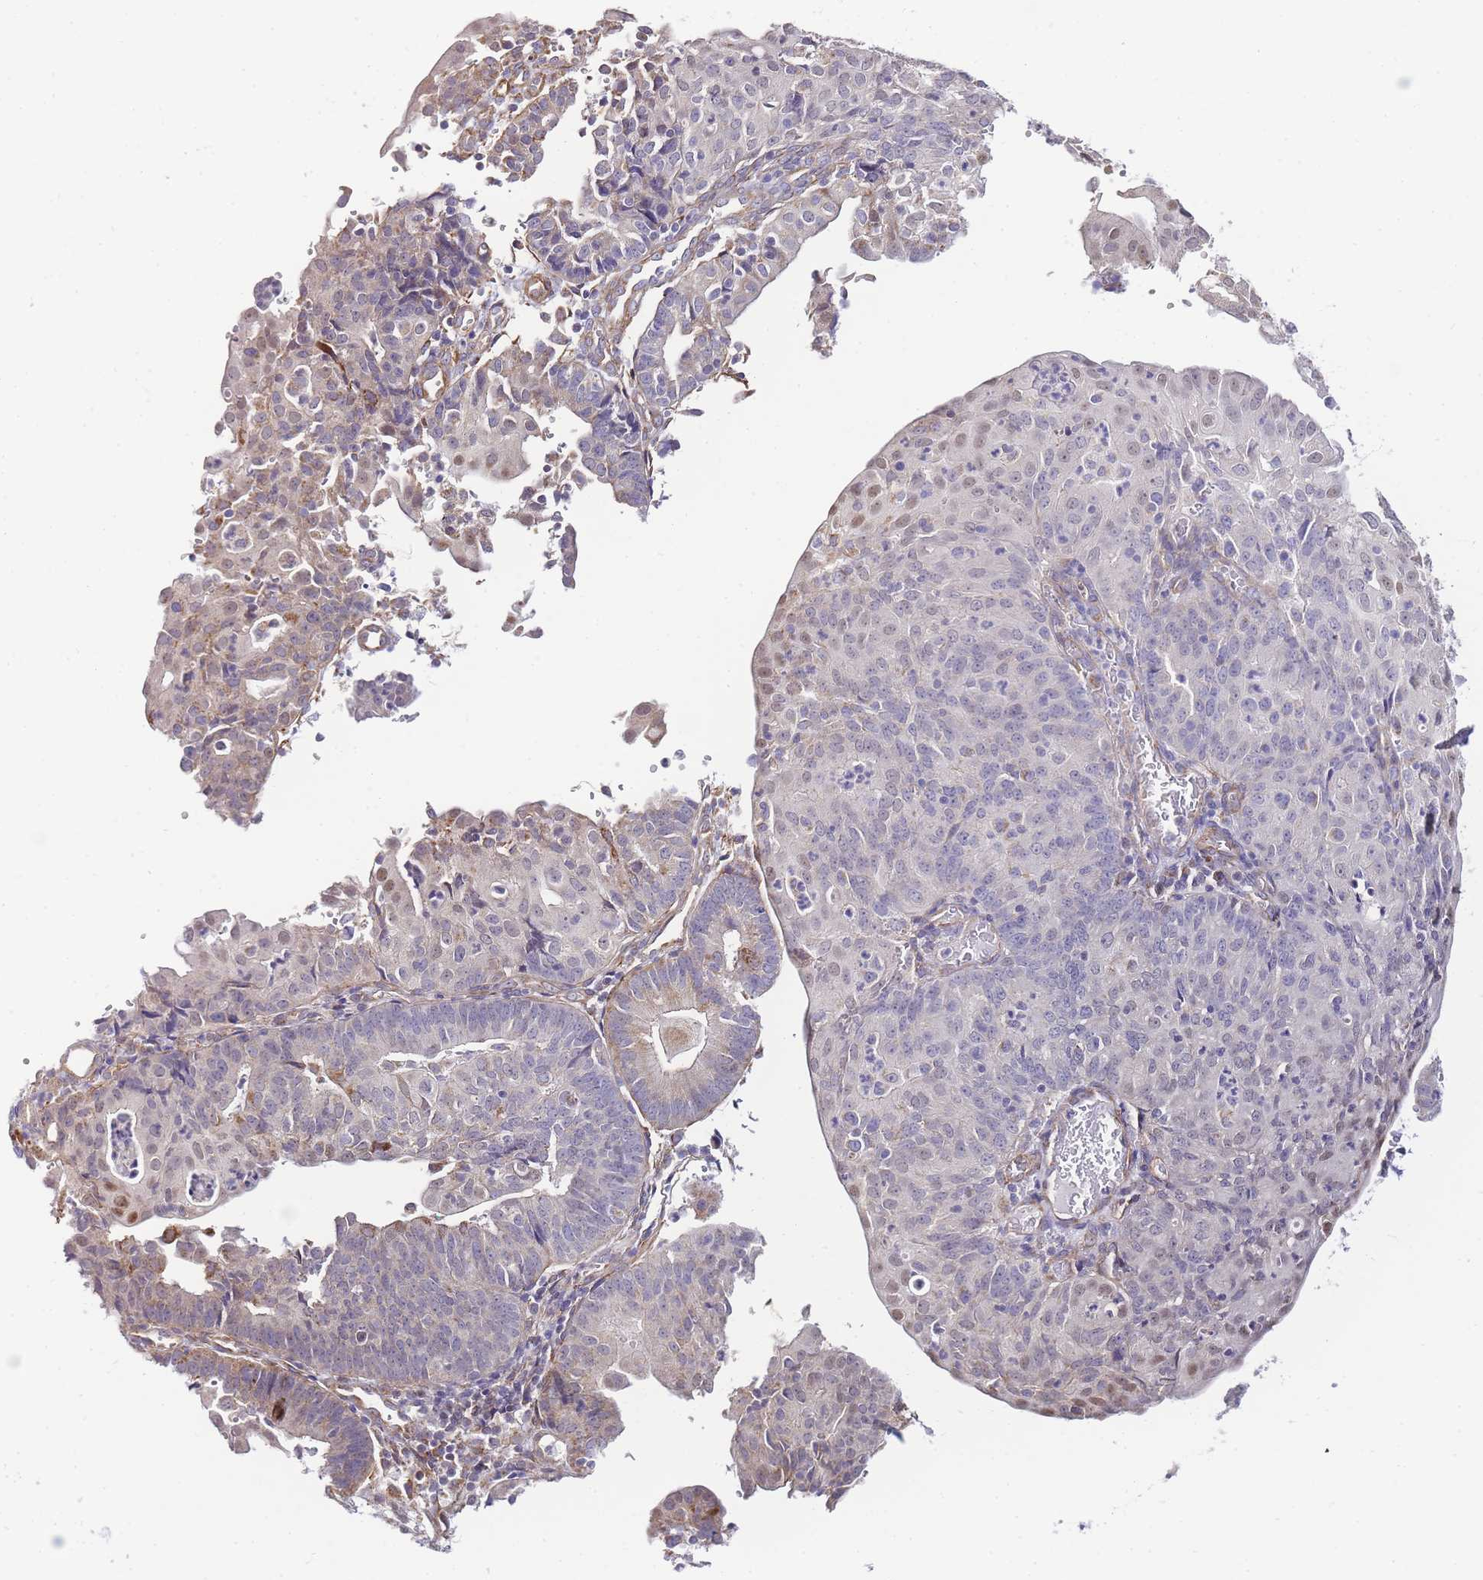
{"staining": {"intensity": "weak", "quantity": "<25%", "location": "cytoplasmic/membranous,nuclear"}, "tissue": "endometrial cancer", "cell_type": "Tumor cells", "image_type": "cancer", "snomed": [{"axis": "morphology", "description": "Adenocarcinoma, NOS"}, {"axis": "topography", "description": "Endometrium"}], "caption": "Immunohistochemistry (IHC) histopathology image of neoplastic tissue: human endometrial cancer stained with DAB shows no significant protein staining in tumor cells.", "gene": "PDCD7", "patient": {"sex": "female", "age": 56}}